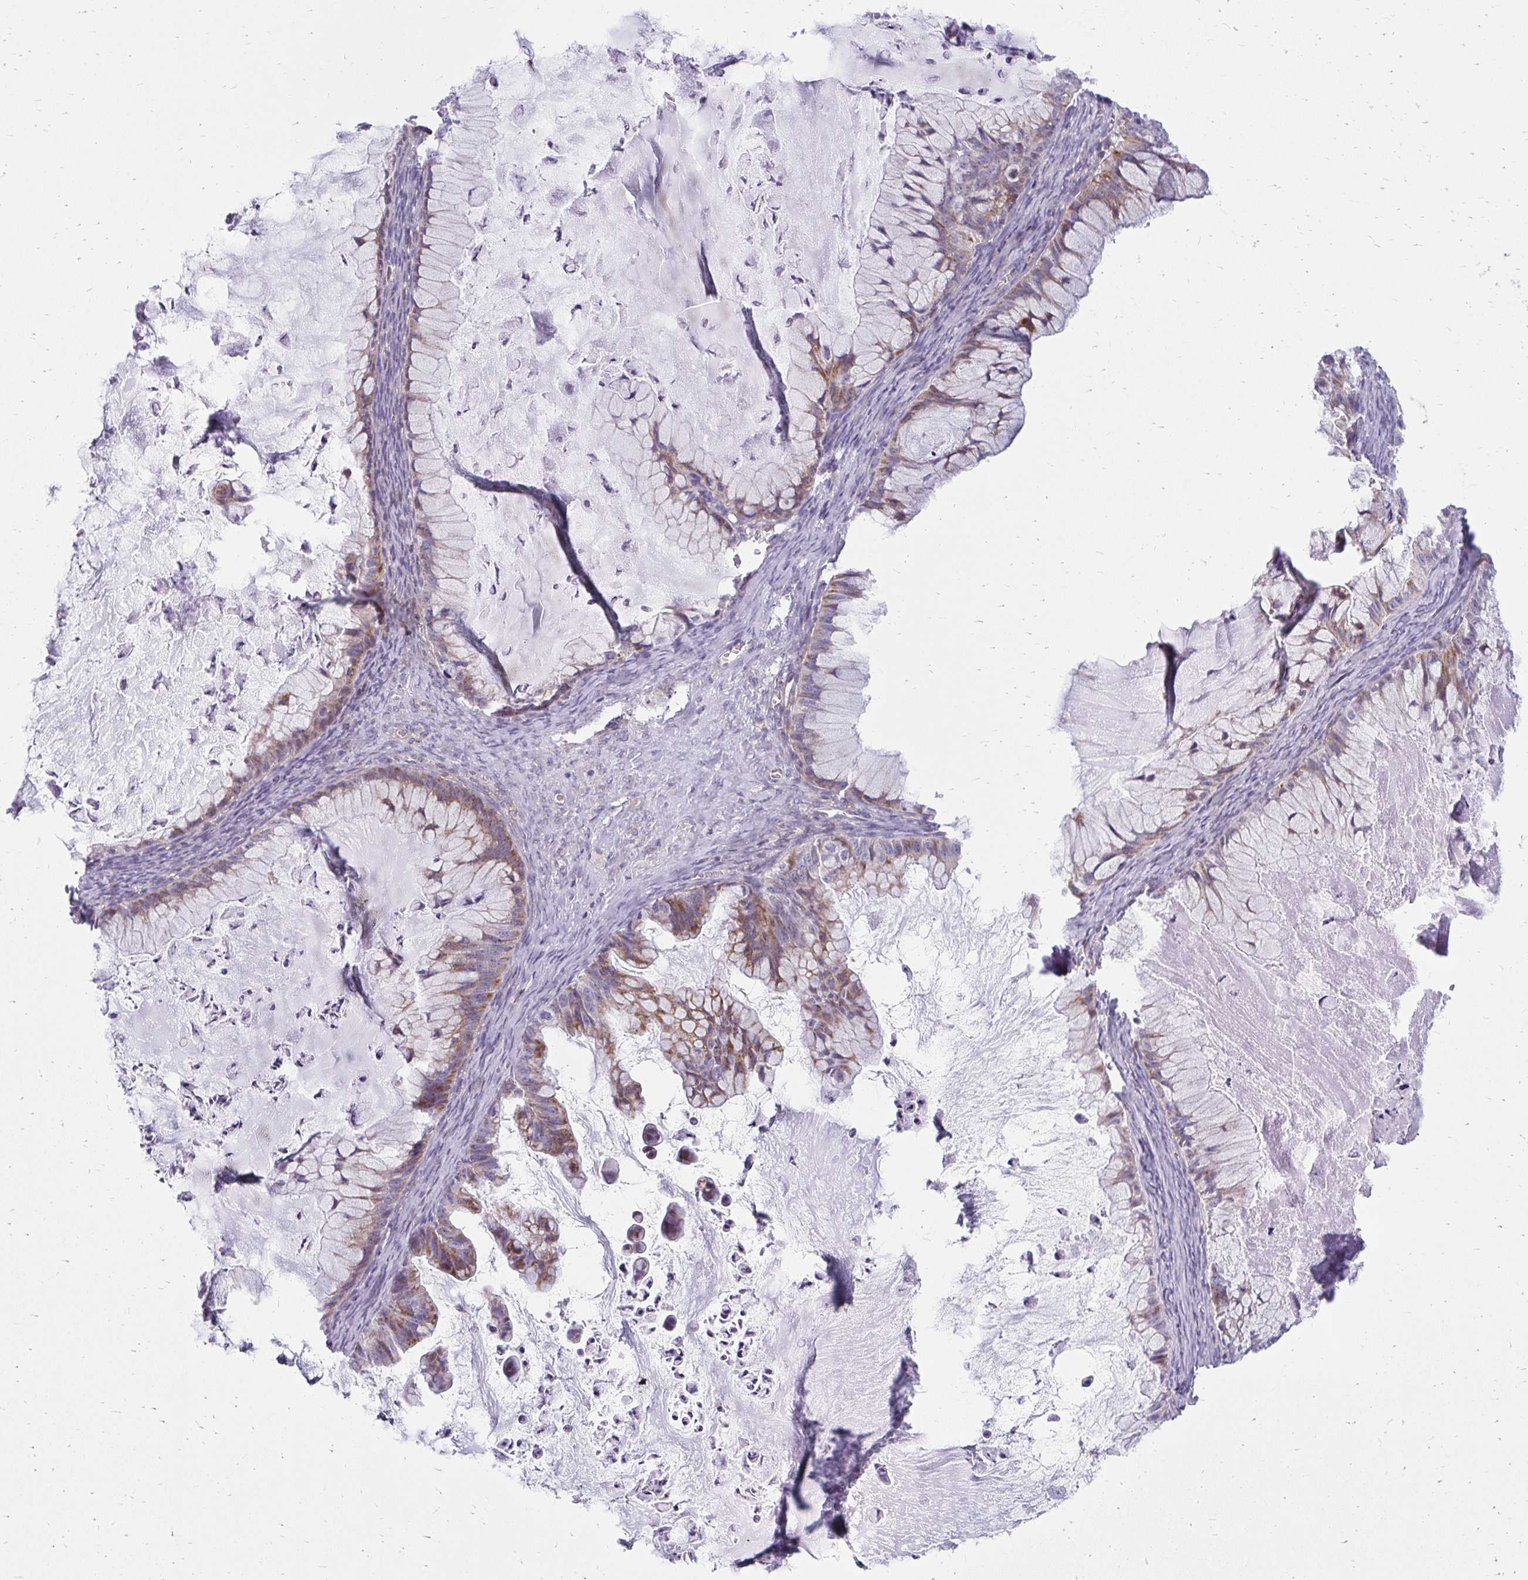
{"staining": {"intensity": "moderate", "quantity": "<25%", "location": "cytoplasmic/membranous"}, "tissue": "ovarian cancer", "cell_type": "Tumor cells", "image_type": "cancer", "snomed": [{"axis": "morphology", "description": "Cystadenocarcinoma, mucinous, NOS"}, {"axis": "topography", "description": "Ovary"}], "caption": "IHC (DAB) staining of ovarian cancer (mucinous cystadenocarcinoma) reveals moderate cytoplasmic/membranous protein staining in approximately <25% of tumor cells. The staining was performed using DAB, with brown indicating positive protein expression. Nuclei are stained blue with hematoxylin.", "gene": "ASAP1", "patient": {"sex": "female", "age": 72}}